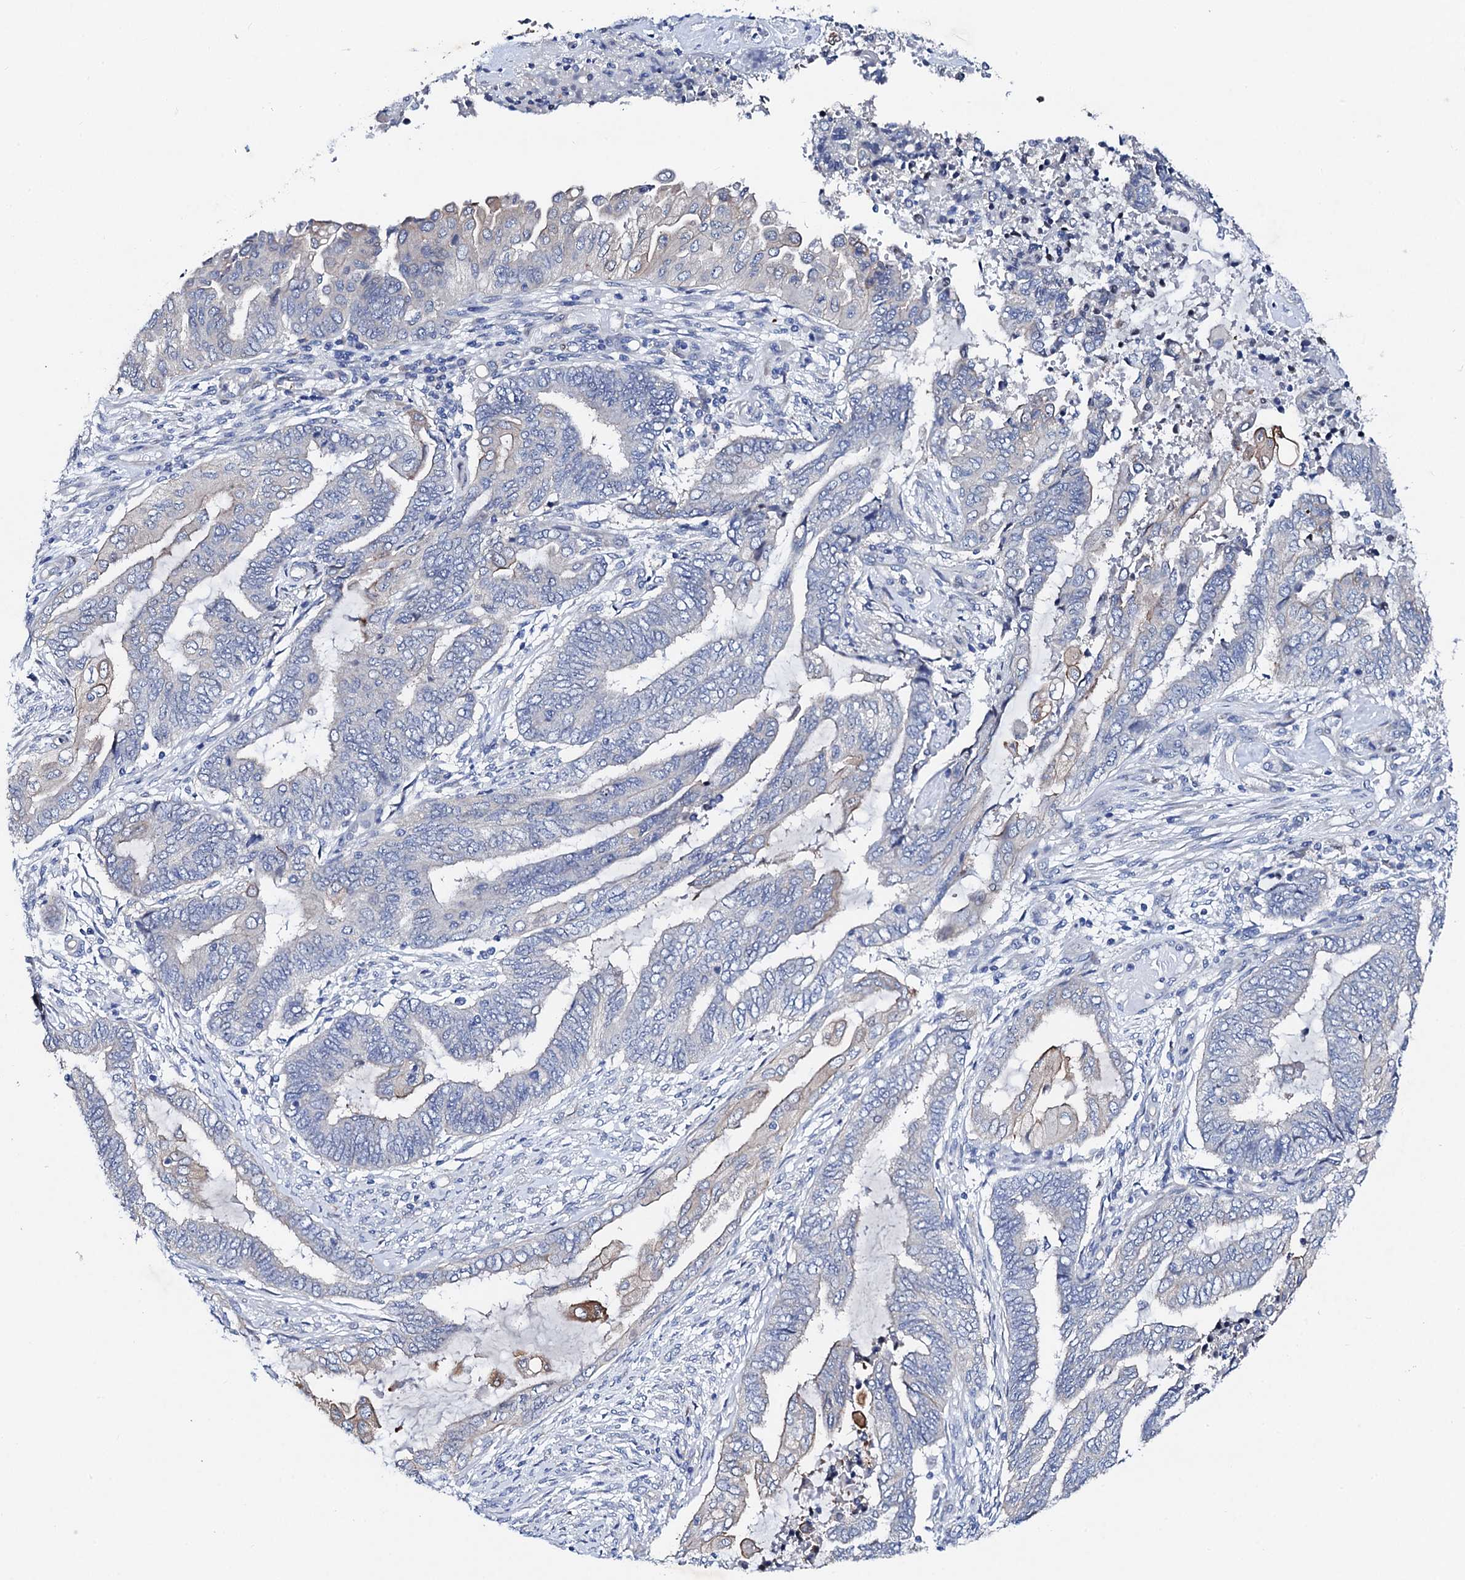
{"staining": {"intensity": "negative", "quantity": "none", "location": "none"}, "tissue": "endometrial cancer", "cell_type": "Tumor cells", "image_type": "cancer", "snomed": [{"axis": "morphology", "description": "Adenocarcinoma, NOS"}, {"axis": "topography", "description": "Uterus"}, {"axis": "topography", "description": "Endometrium"}], "caption": "Tumor cells are negative for protein expression in human adenocarcinoma (endometrial). (DAB (3,3'-diaminobenzidine) IHC visualized using brightfield microscopy, high magnification).", "gene": "TRDN", "patient": {"sex": "female", "age": 70}}